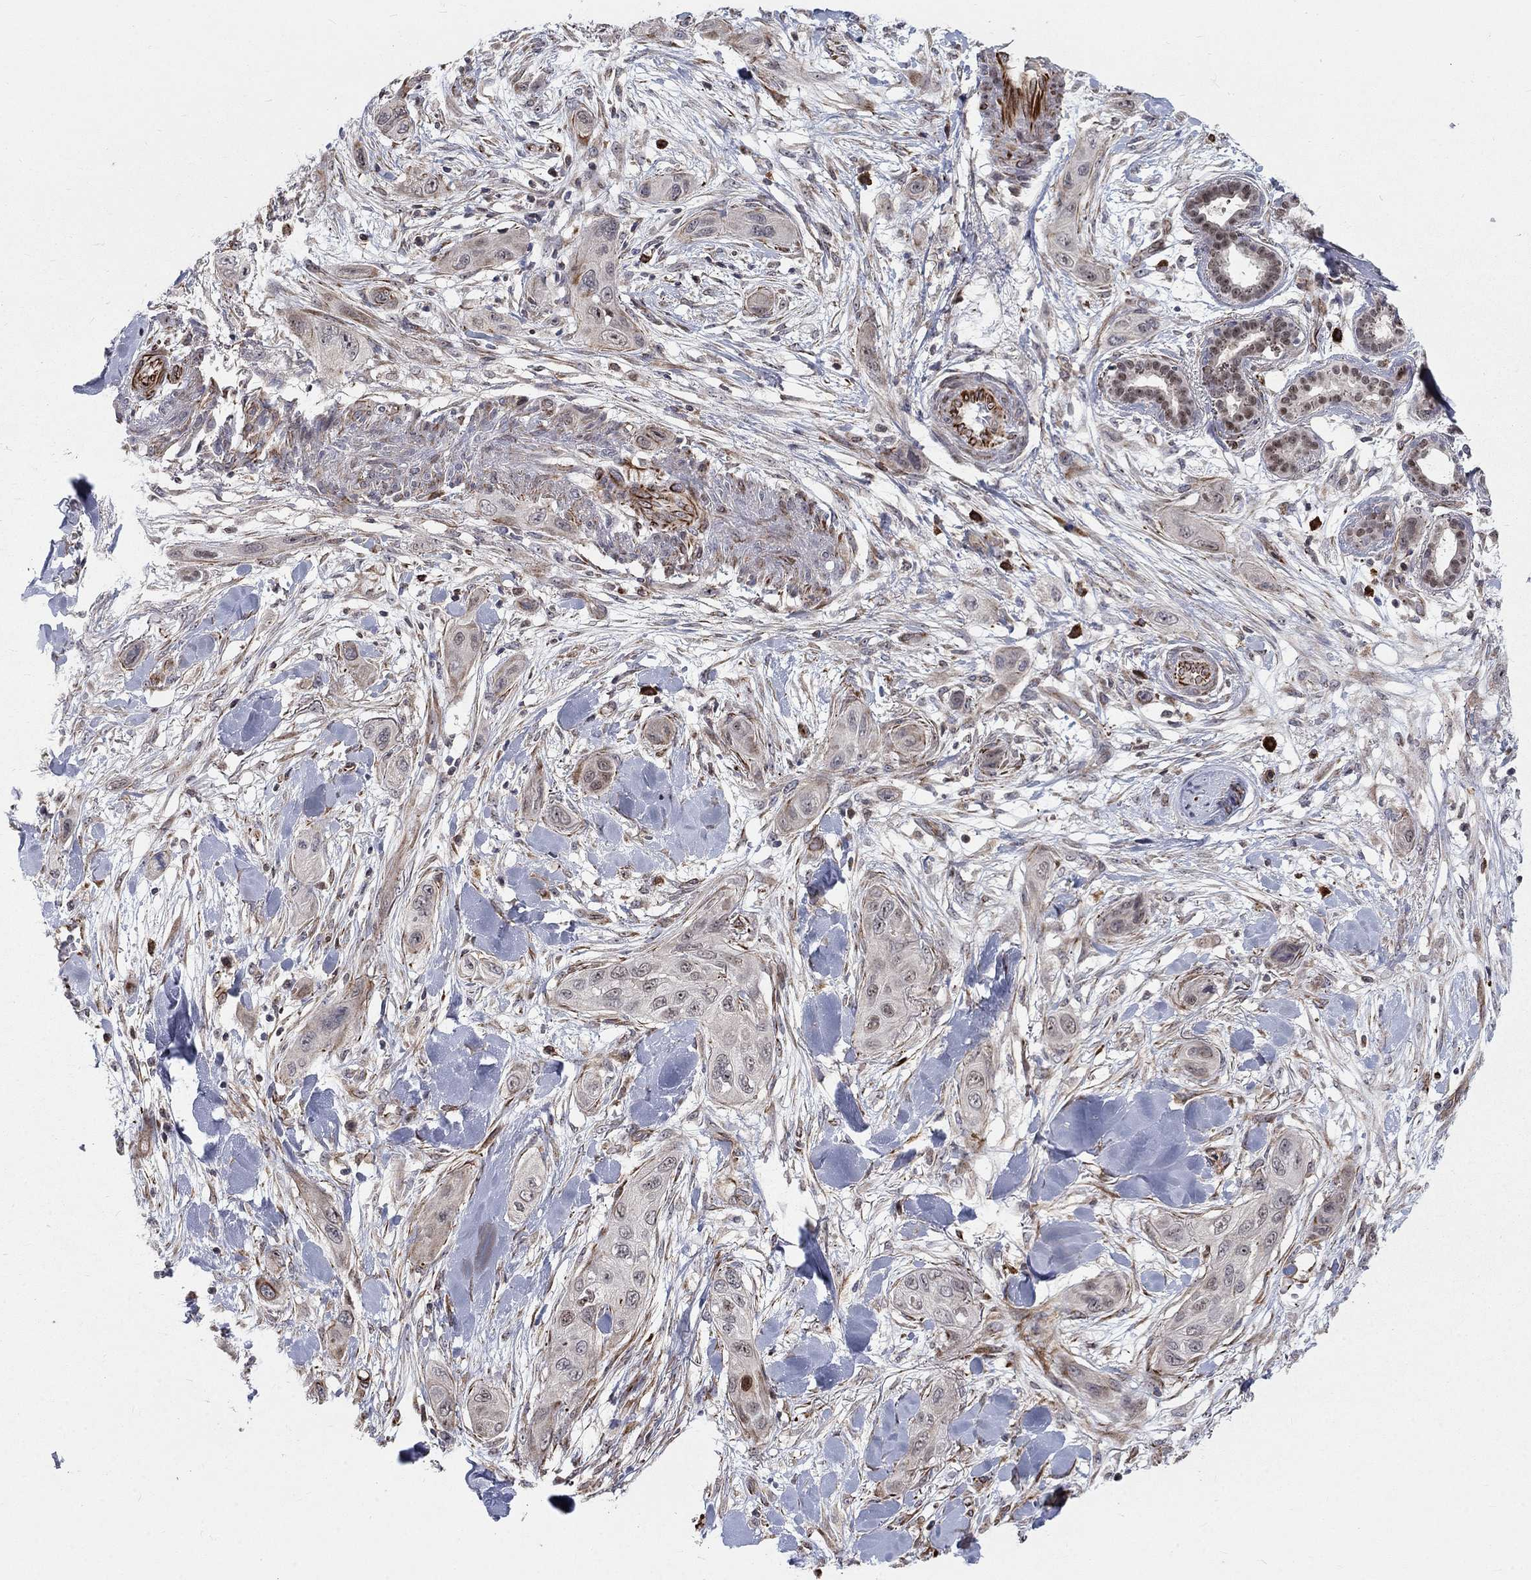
{"staining": {"intensity": "weak", "quantity": "<25%", "location": "nuclear"}, "tissue": "skin cancer", "cell_type": "Tumor cells", "image_type": "cancer", "snomed": [{"axis": "morphology", "description": "Squamous cell carcinoma, NOS"}, {"axis": "topography", "description": "Skin"}], "caption": "Tumor cells show no significant expression in skin cancer.", "gene": "MSRA", "patient": {"sex": "male", "age": 78}}